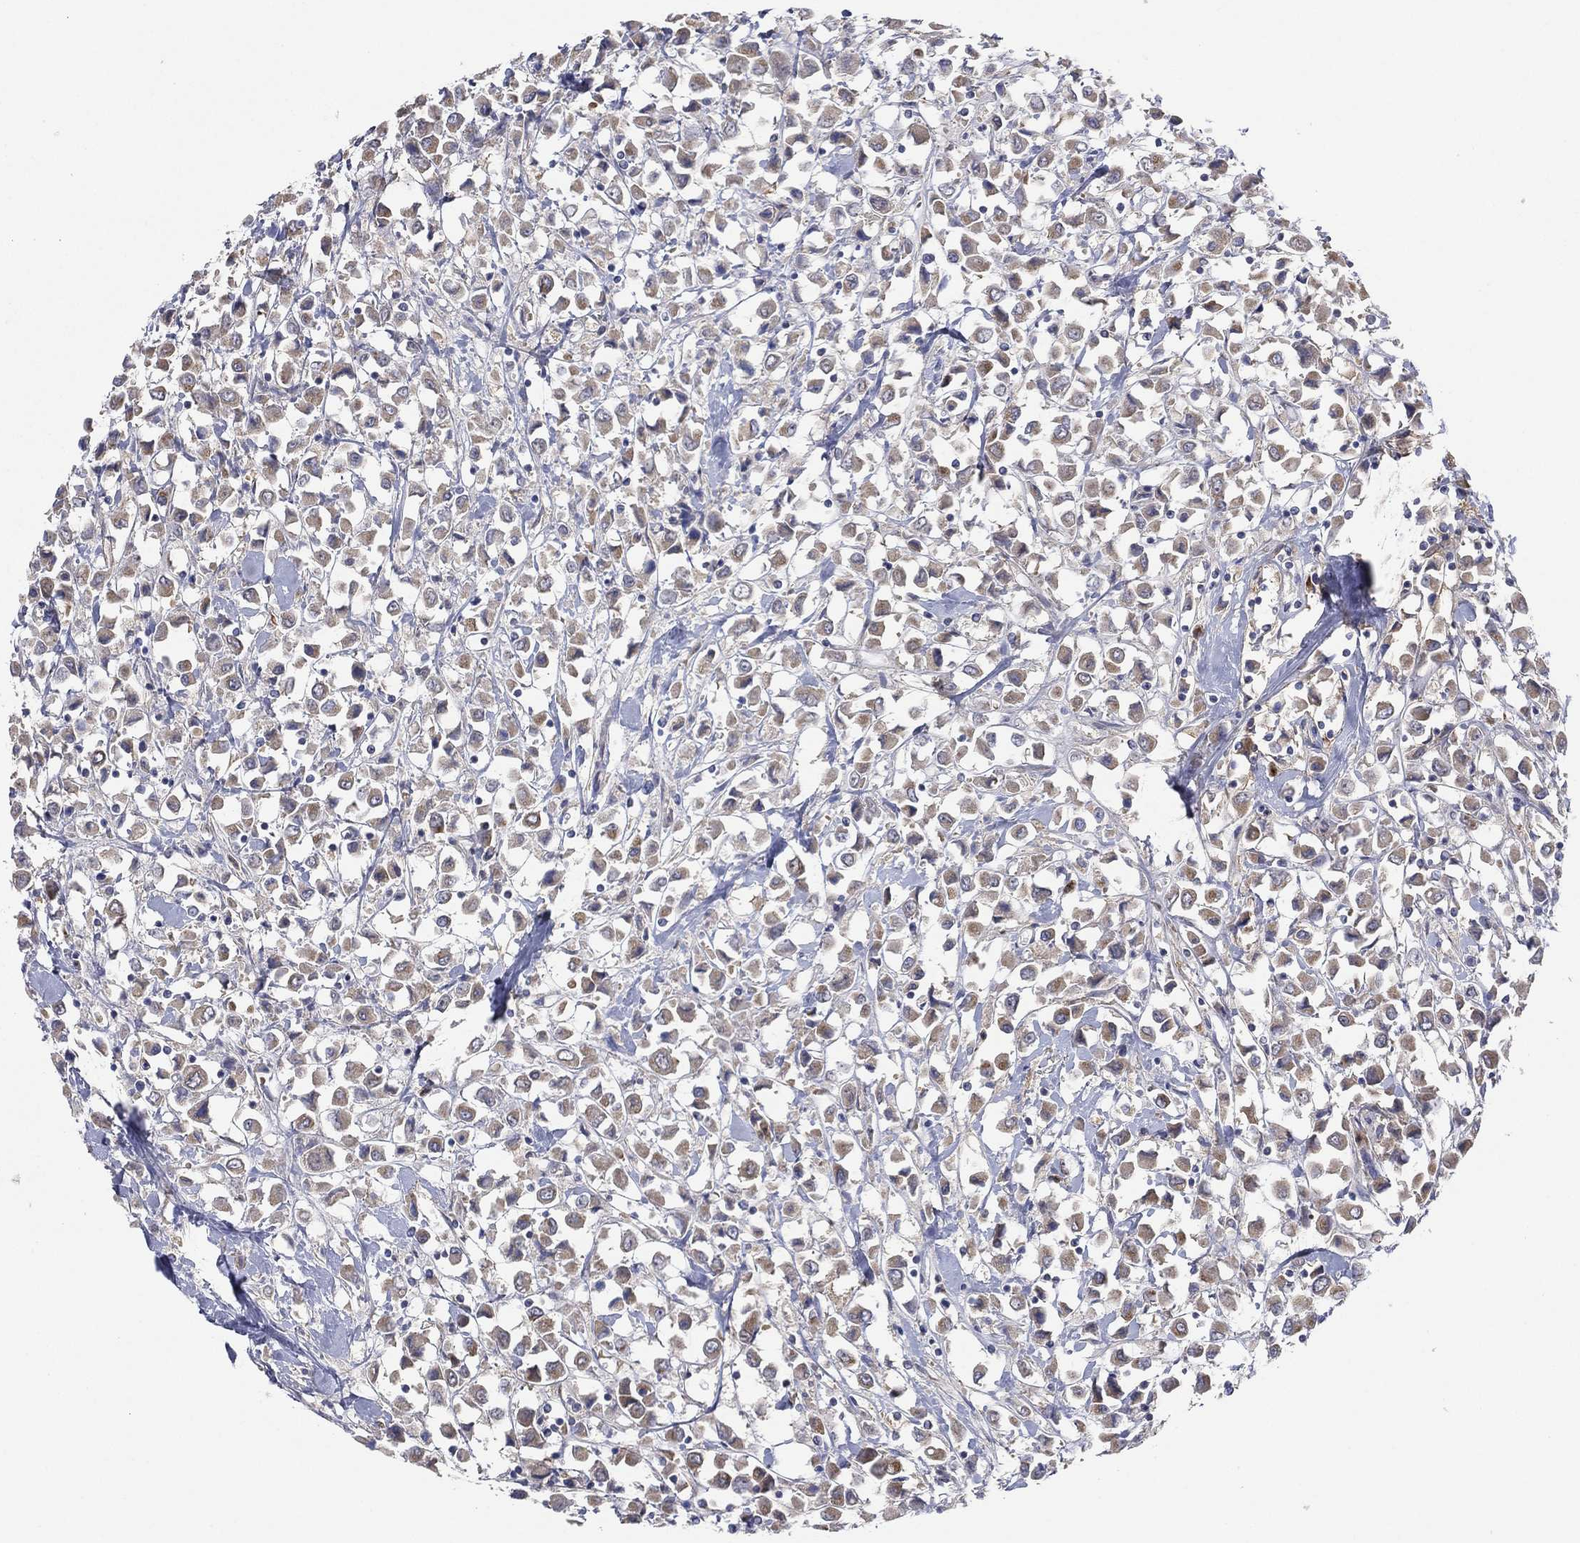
{"staining": {"intensity": "moderate", "quantity": "25%-75%", "location": "cytoplasmic/membranous"}, "tissue": "breast cancer", "cell_type": "Tumor cells", "image_type": "cancer", "snomed": [{"axis": "morphology", "description": "Duct carcinoma"}, {"axis": "topography", "description": "Breast"}], "caption": "Breast cancer stained with a protein marker demonstrates moderate staining in tumor cells.", "gene": "ATP8A2", "patient": {"sex": "female", "age": 61}}